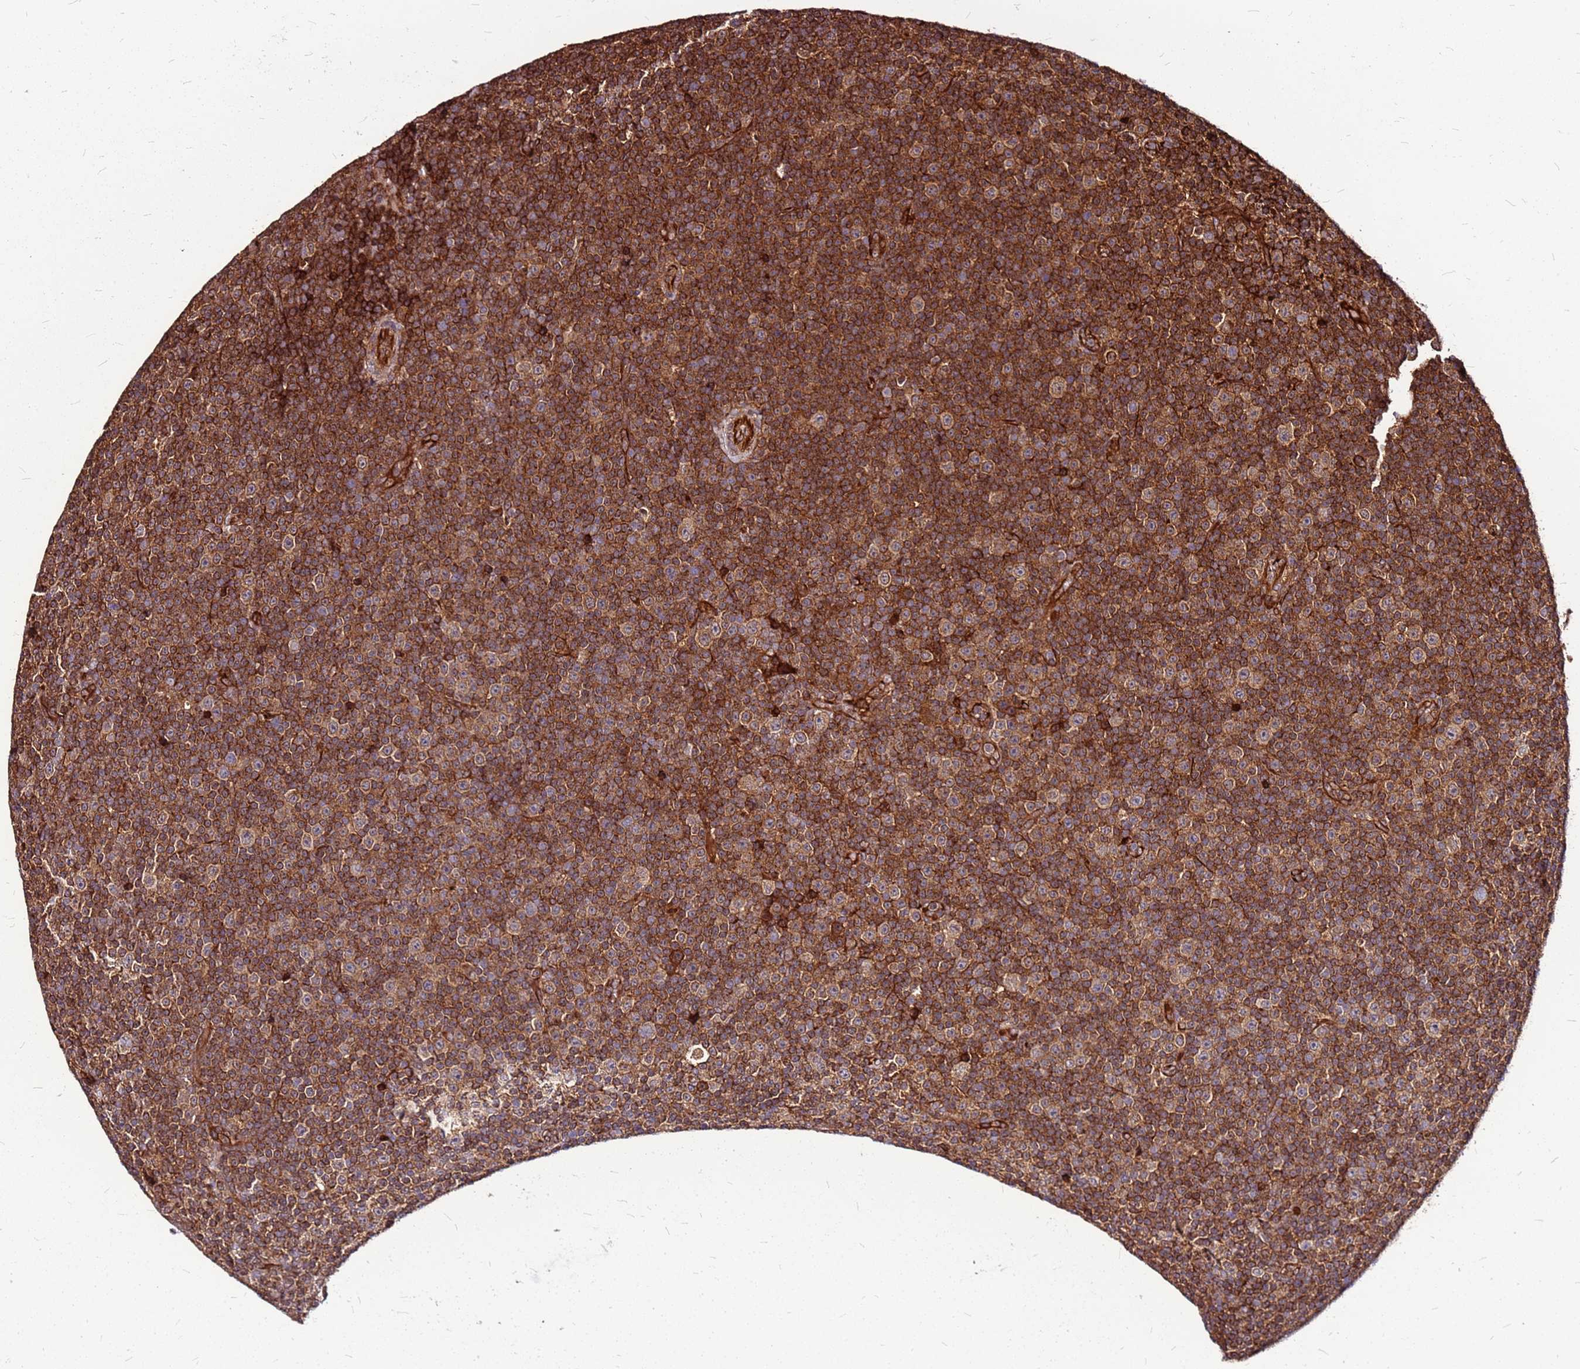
{"staining": {"intensity": "strong", "quantity": ">75%", "location": "cytoplasmic/membranous"}, "tissue": "lymphoma", "cell_type": "Tumor cells", "image_type": "cancer", "snomed": [{"axis": "morphology", "description": "Malignant lymphoma, non-Hodgkin's type, Low grade"}, {"axis": "topography", "description": "Lymph node"}], "caption": "Tumor cells reveal strong cytoplasmic/membranous positivity in about >75% of cells in lymphoma.", "gene": "LYPLAL1", "patient": {"sex": "female", "age": 67}}